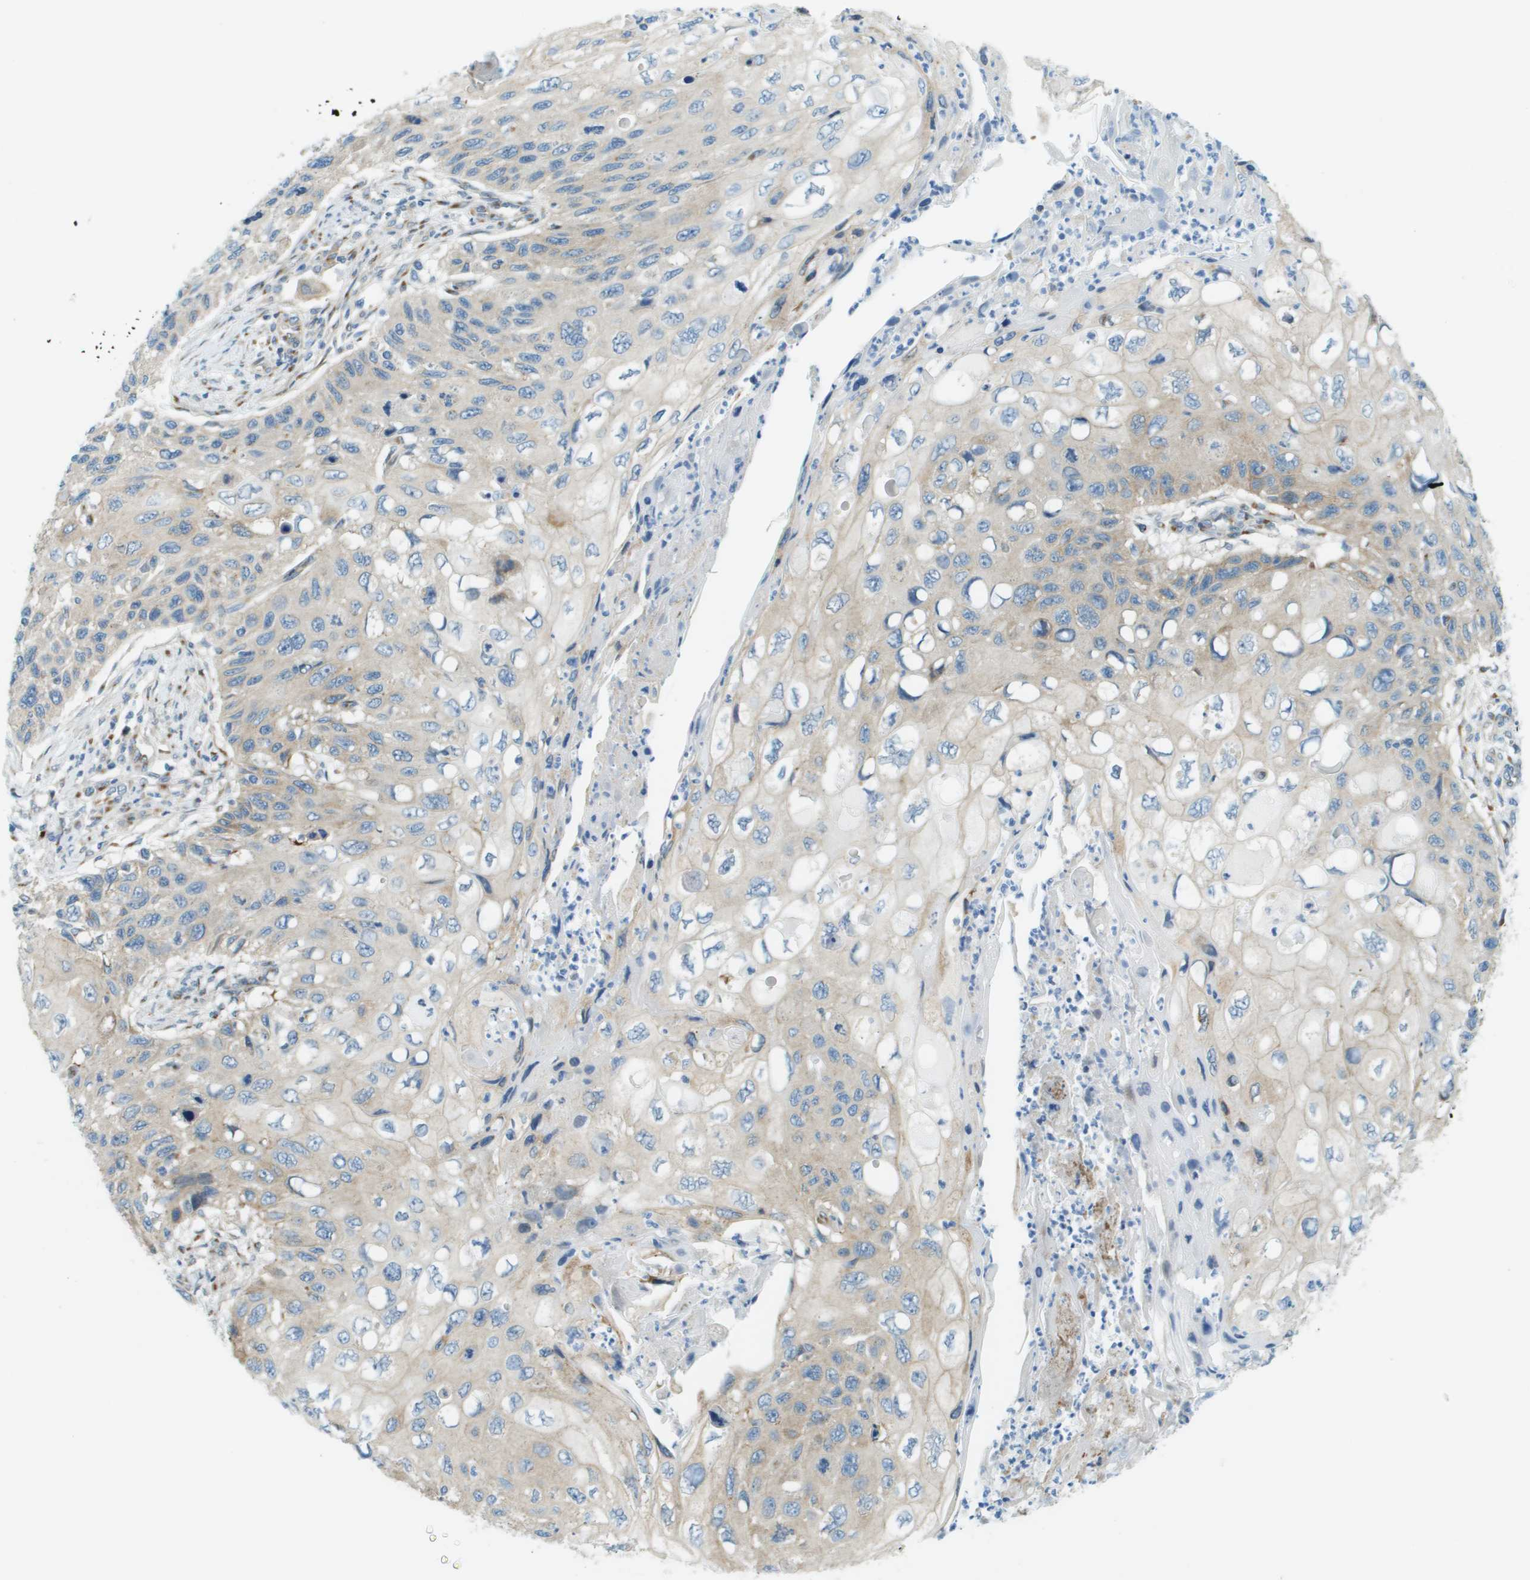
{"staining": {"intensity": "weak", "quantity": ">75%", "location": "cytoplasmic/membranous"}, "tissue": "cervical cancer", "cell_type": "Tumor cells", "image_type": "cancer", "snomed": [{"axis": "morphology", "description": "Squamous cell carcinoma, NOS"}, {"axis": "topography", "description": "Cervix"}], "caption": "A brown stain shows weak cytoplasmic/membranous staining of a protein in human cervical cancer tumor cells.", "gene": "ACBD3", "patient": {"sex": "female", "age": 70}}